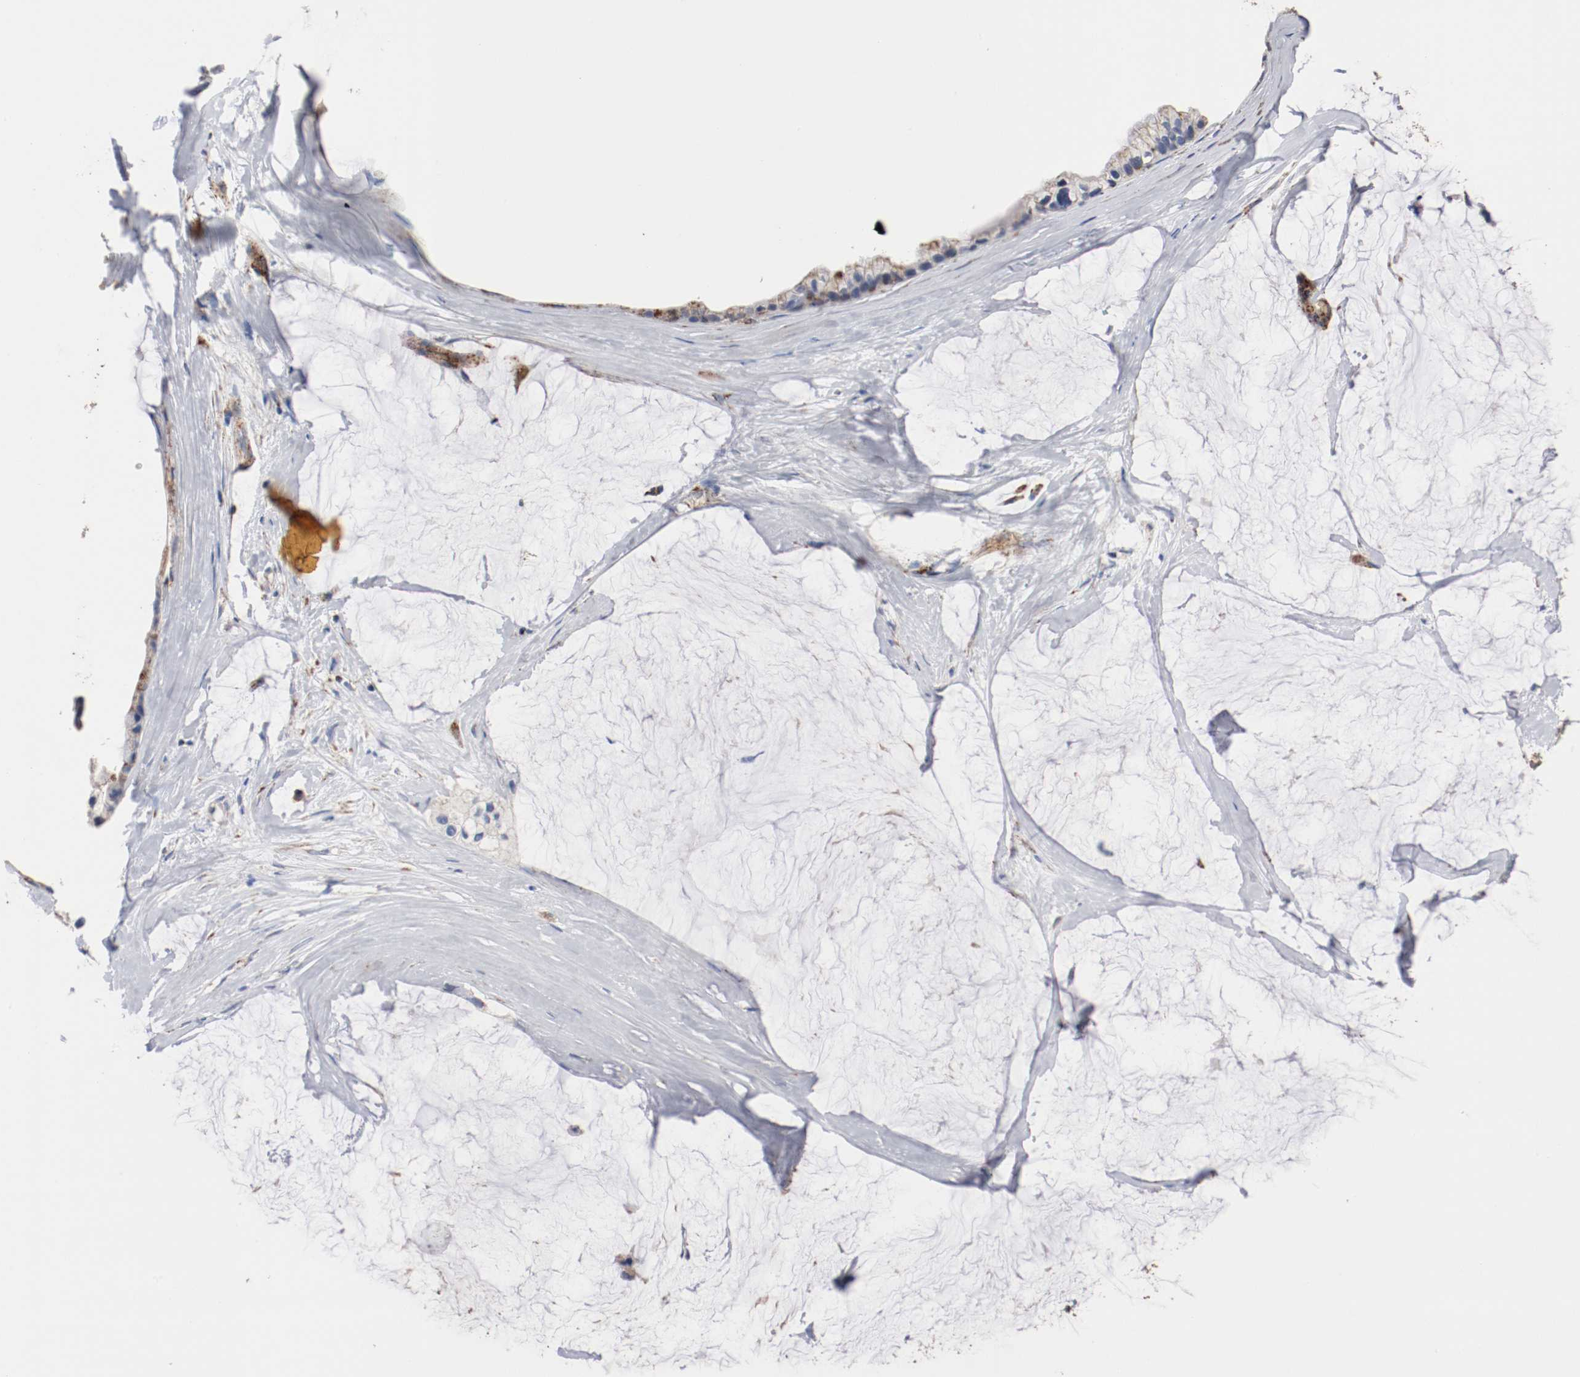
{"staining": {"intensity": "negative", "quantity": "none", "location": "none"}, "tissue": "ovarian cancer", "cell_type": "Tumor cells", "image_type": "cancer", "snomed": [{"axis": "morphology", "description": "Cystadenocarcinoma, mucinous, NOS"}, {"axis": "topography", "description": "Ovary"}], "caption": "There is no significant expression in tumor cells of ovarian cancer.", "gene": "TUBD1", "patient": {"sex": "female", "age": 39}}